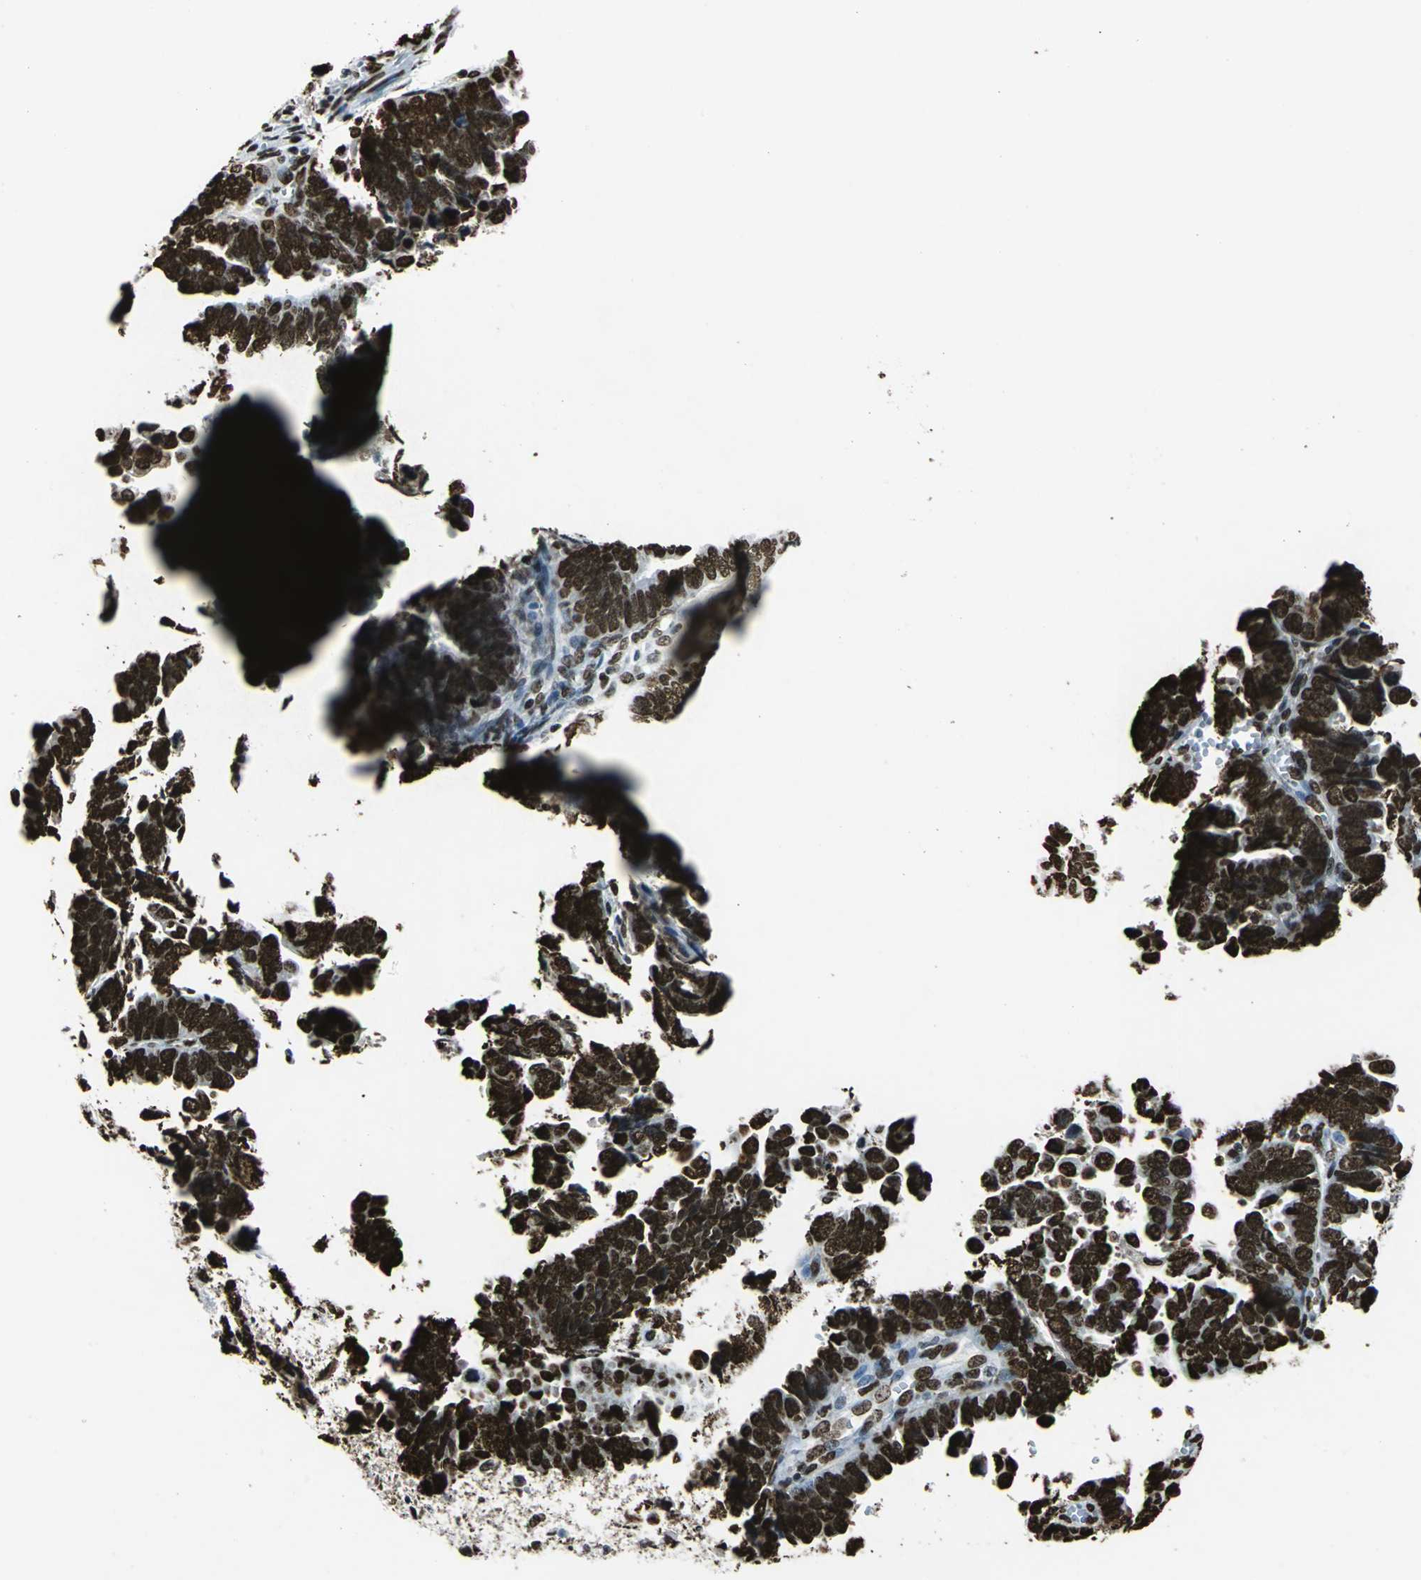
{"staining": {"intensity": "strong", "quantity": ">75%", "location": "nuclear"}, "tissue": "endometrial cancer", "cell_type": "Tumor cells", "image_type": "cancer", "snomed": [{"axis": "morphology", "description": "Adenocarcinoma, NOS"}, {"axis": "topography", "description": "Endometrium"}], "caption": "Immunohistochemistry (IHC) image of adenocarcinoma (endometrial) stained for a protein (brown), which displays high levels of strong nuclear staining in about >75% of tumor cells.", "gene": "APEX1", "patient": {"sex": "female", "age": 75}}